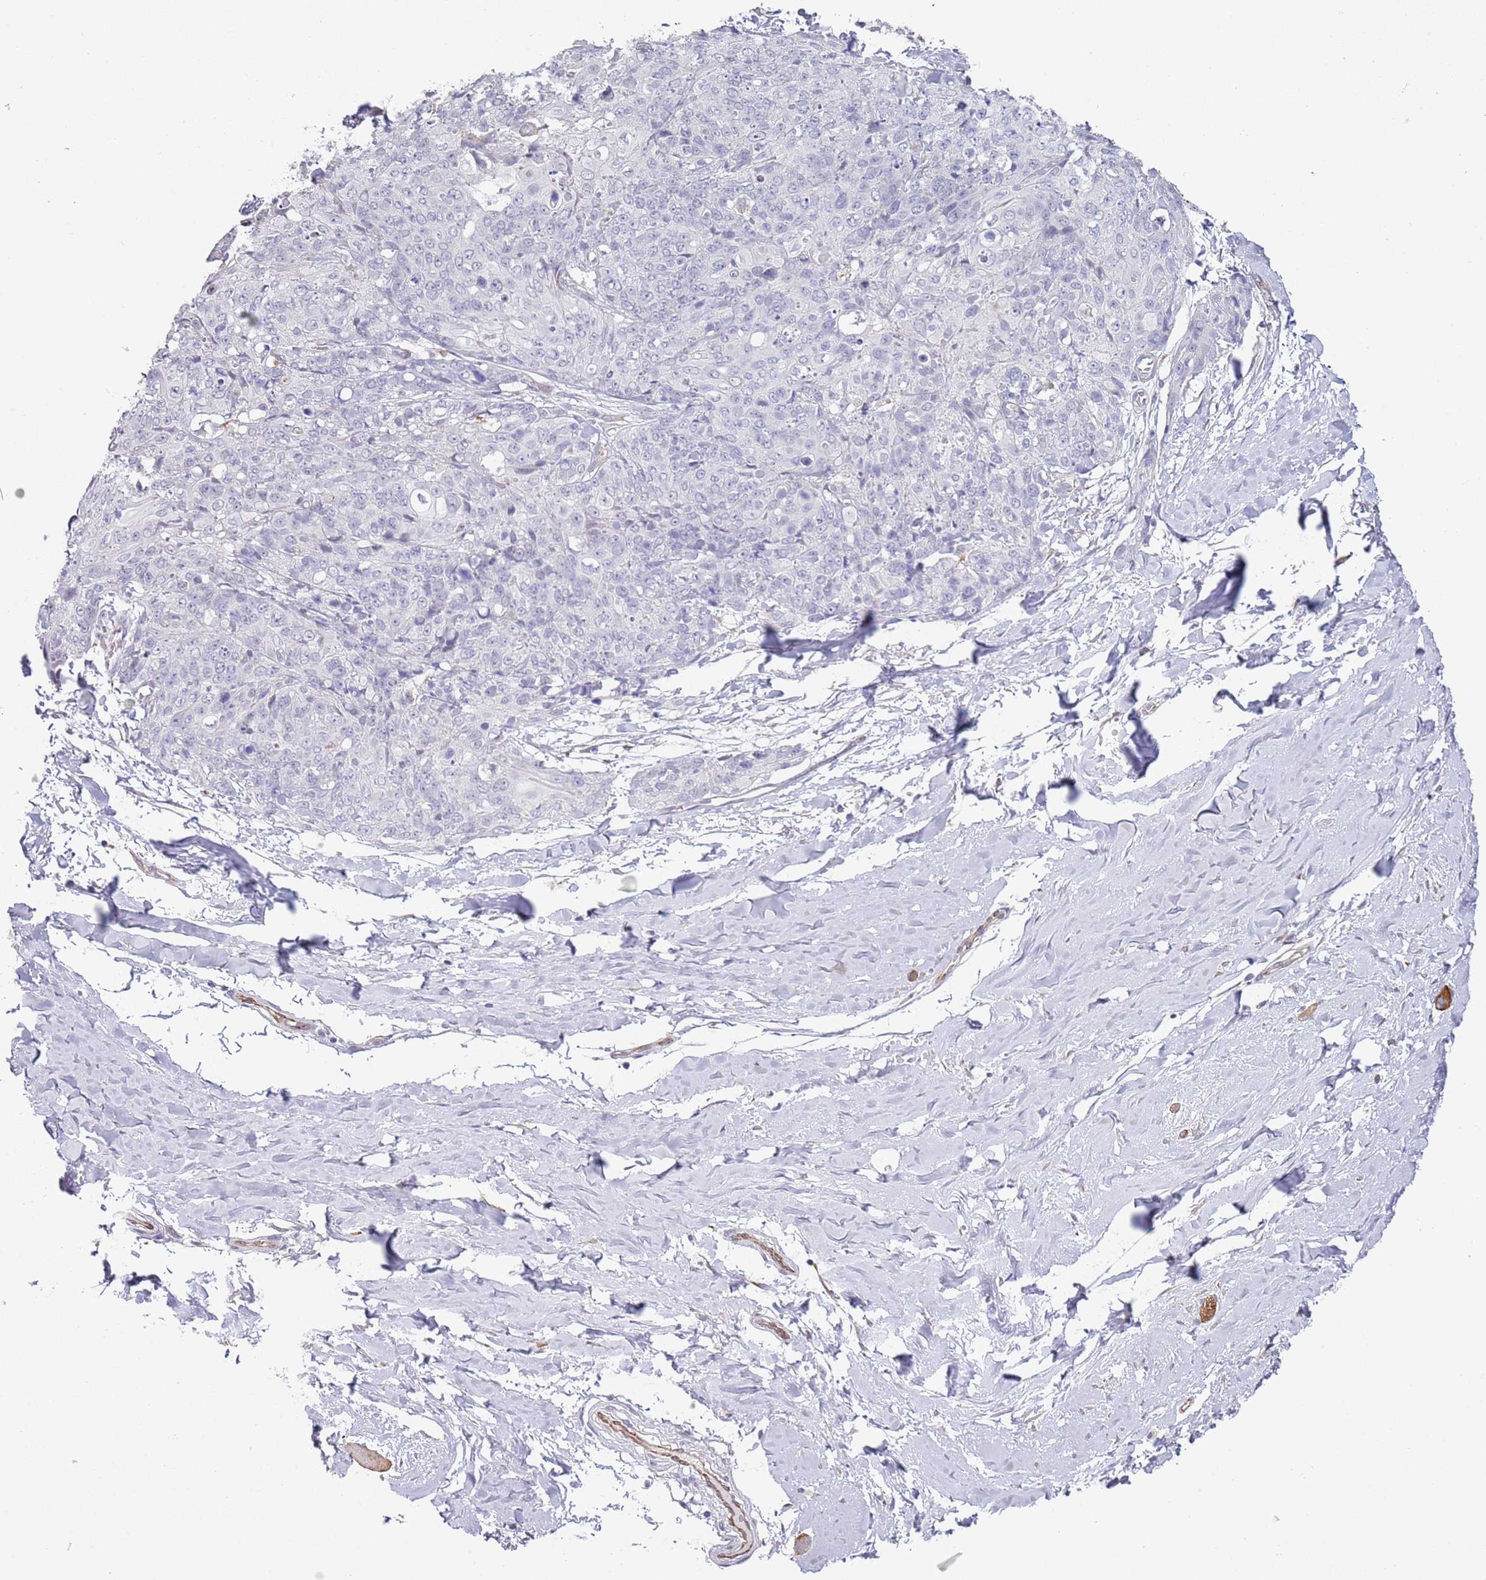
{"staining": {"intensity": "negative", "quantity": "none", "location": "none"}, "tissue": "skin cancer", "cell_type": "Tumor cells", "image_type": "cancer", "snomed": [{"axis": "morphology", "description": "Squamous cell carcinoma, NOS"}, {"axis": "topography", "description": "Skin"}, {"axis": "topography", "description": "Vulva"}], "caption": "IHC of skin cancer shows no staining in tumor cells.", "gene": "NBPF3", "patient": {"sex": "female", "age": 85}}